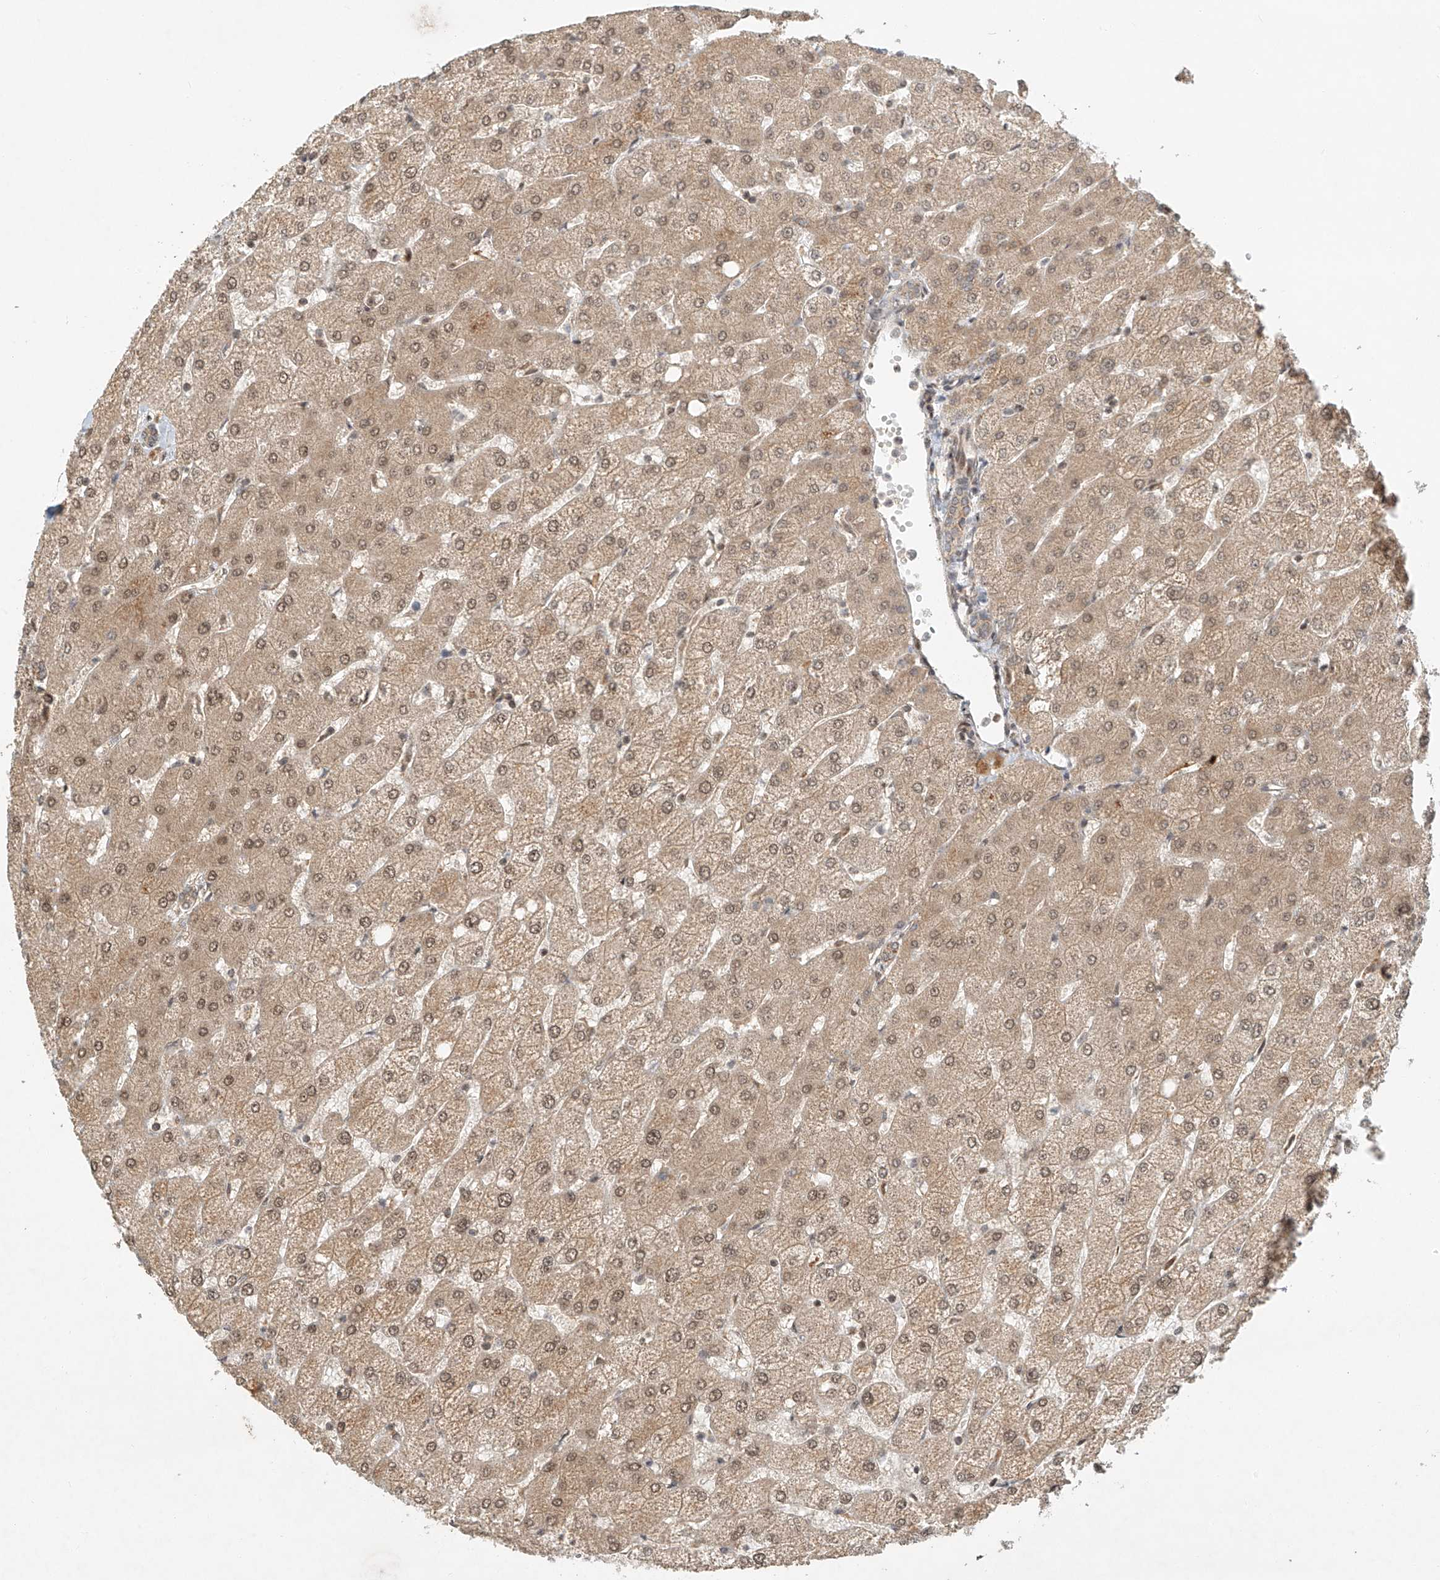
{"staining": {"intensity": "weak", "quantity": ">75%", "location": "cytoplasmic/membranous"}, "tissue": "liver", "cell_type": "Cholangiocytes", "image_type": "normal", "snomed": [{"axis": "morphology", "description": "Normal tissue, NOS"}, {"axis": "topography", "description": "Liver"}], "caption": "Protein staining displays weak cytoplasmic/membranous positivity in about >75% of cholangiocytes in normal liver.", "gene": "SYTL3", "patient": {"sex": "female", "age": 54}}